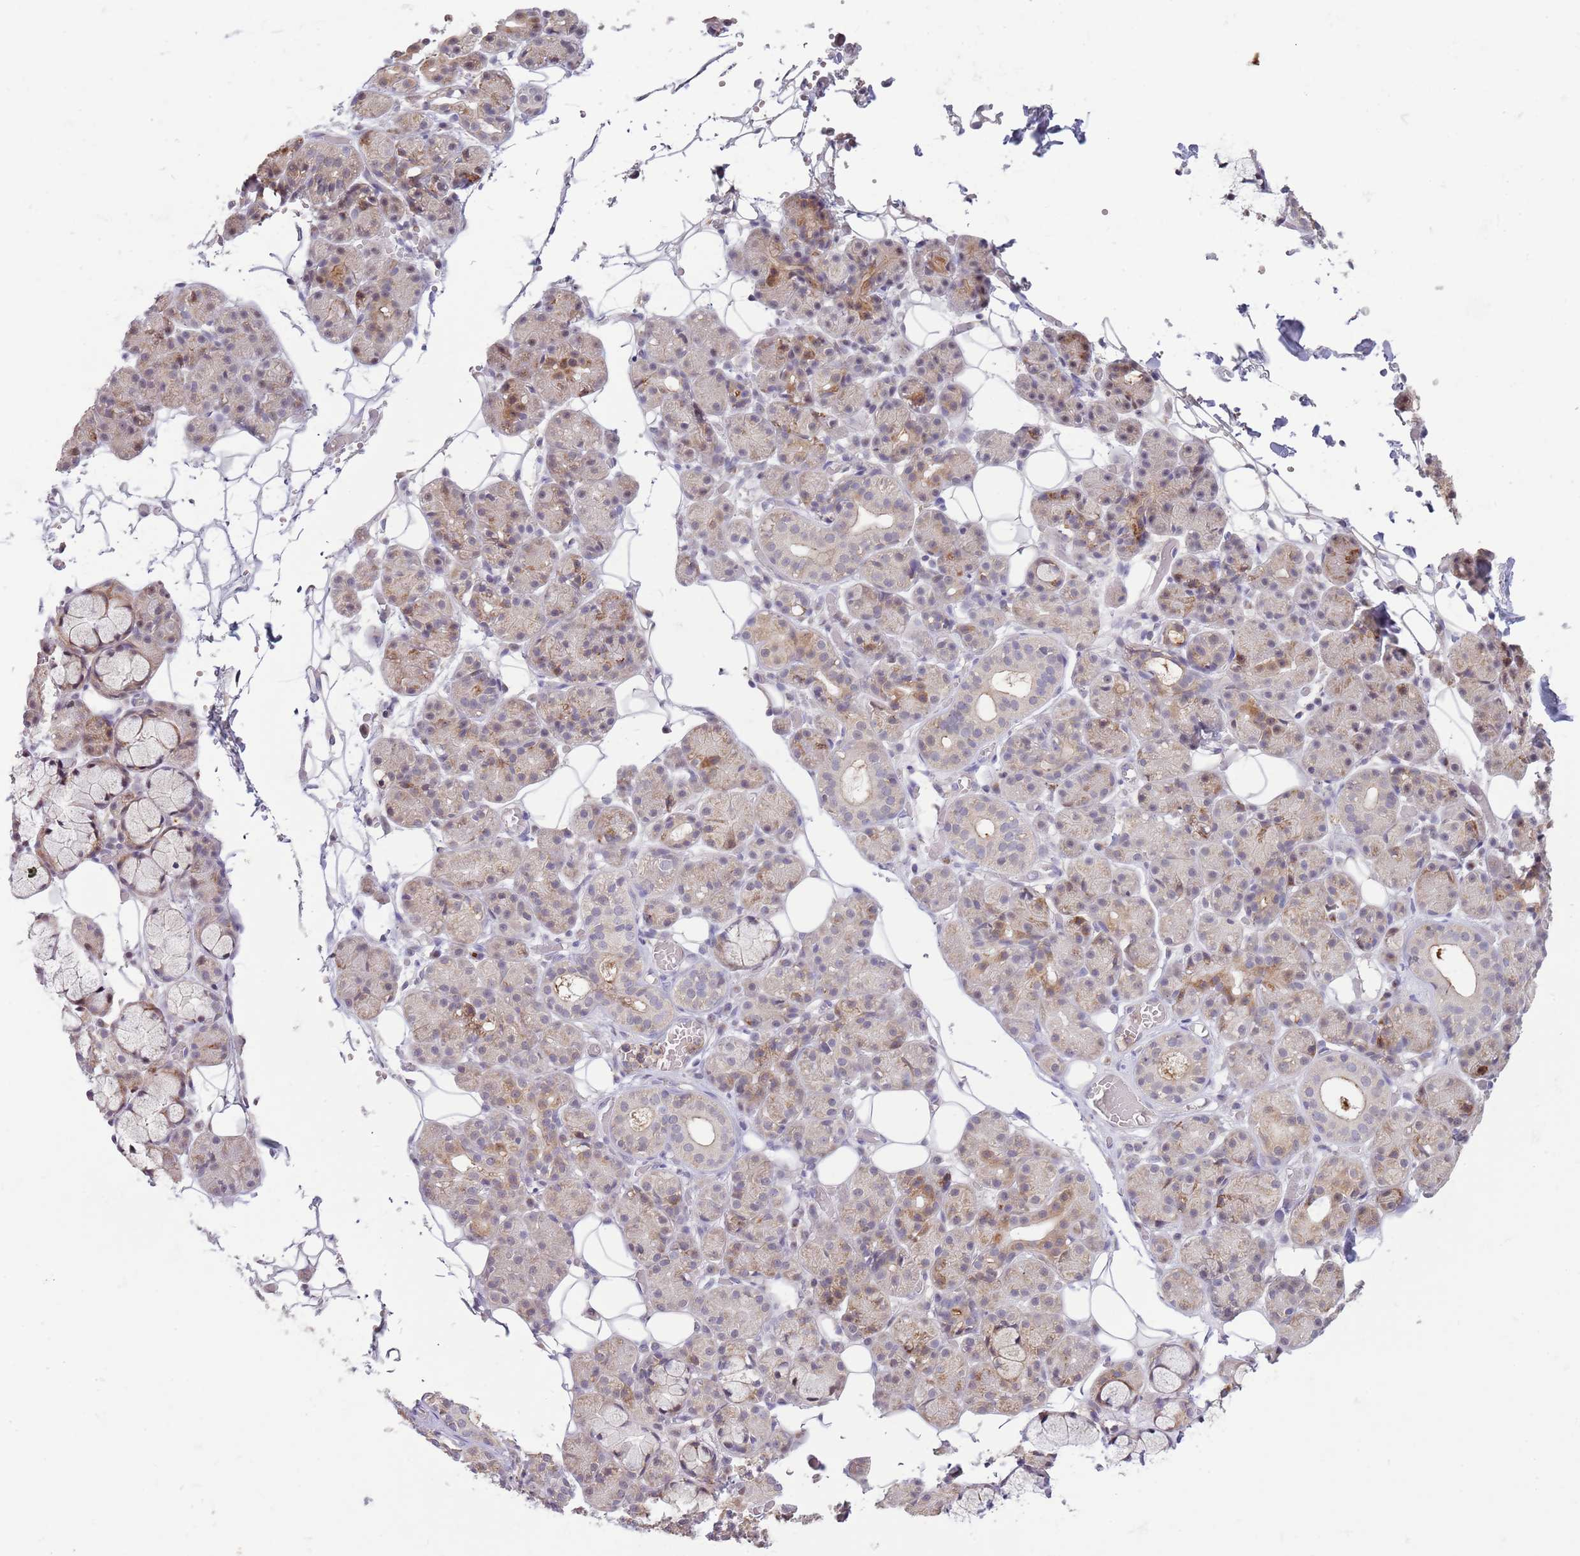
{"staining": {"intensity": "moderate", "quantity": "<25%", "location": "cytoplasmic/membranous"}, "tissue": "salivary gland", "cell_type": "Glandular cells", "image_type": "normal", "snomed": [{"axis": "morphology", "description": "Normal tissue, NOS"}, {"axis": "topography", "description": "Salivary gland"}], "caption": "IHC image of benign salivary gland: salivary gland stained using IHC reveals low levels of moderate protein expression localized specifically in the cytoplasmic/membranous of glandular cells, appearing as a cytoplasmic/membranous brown color.", "gene": "CCNJL", "patient": {"sex": "male", "age": 63}}